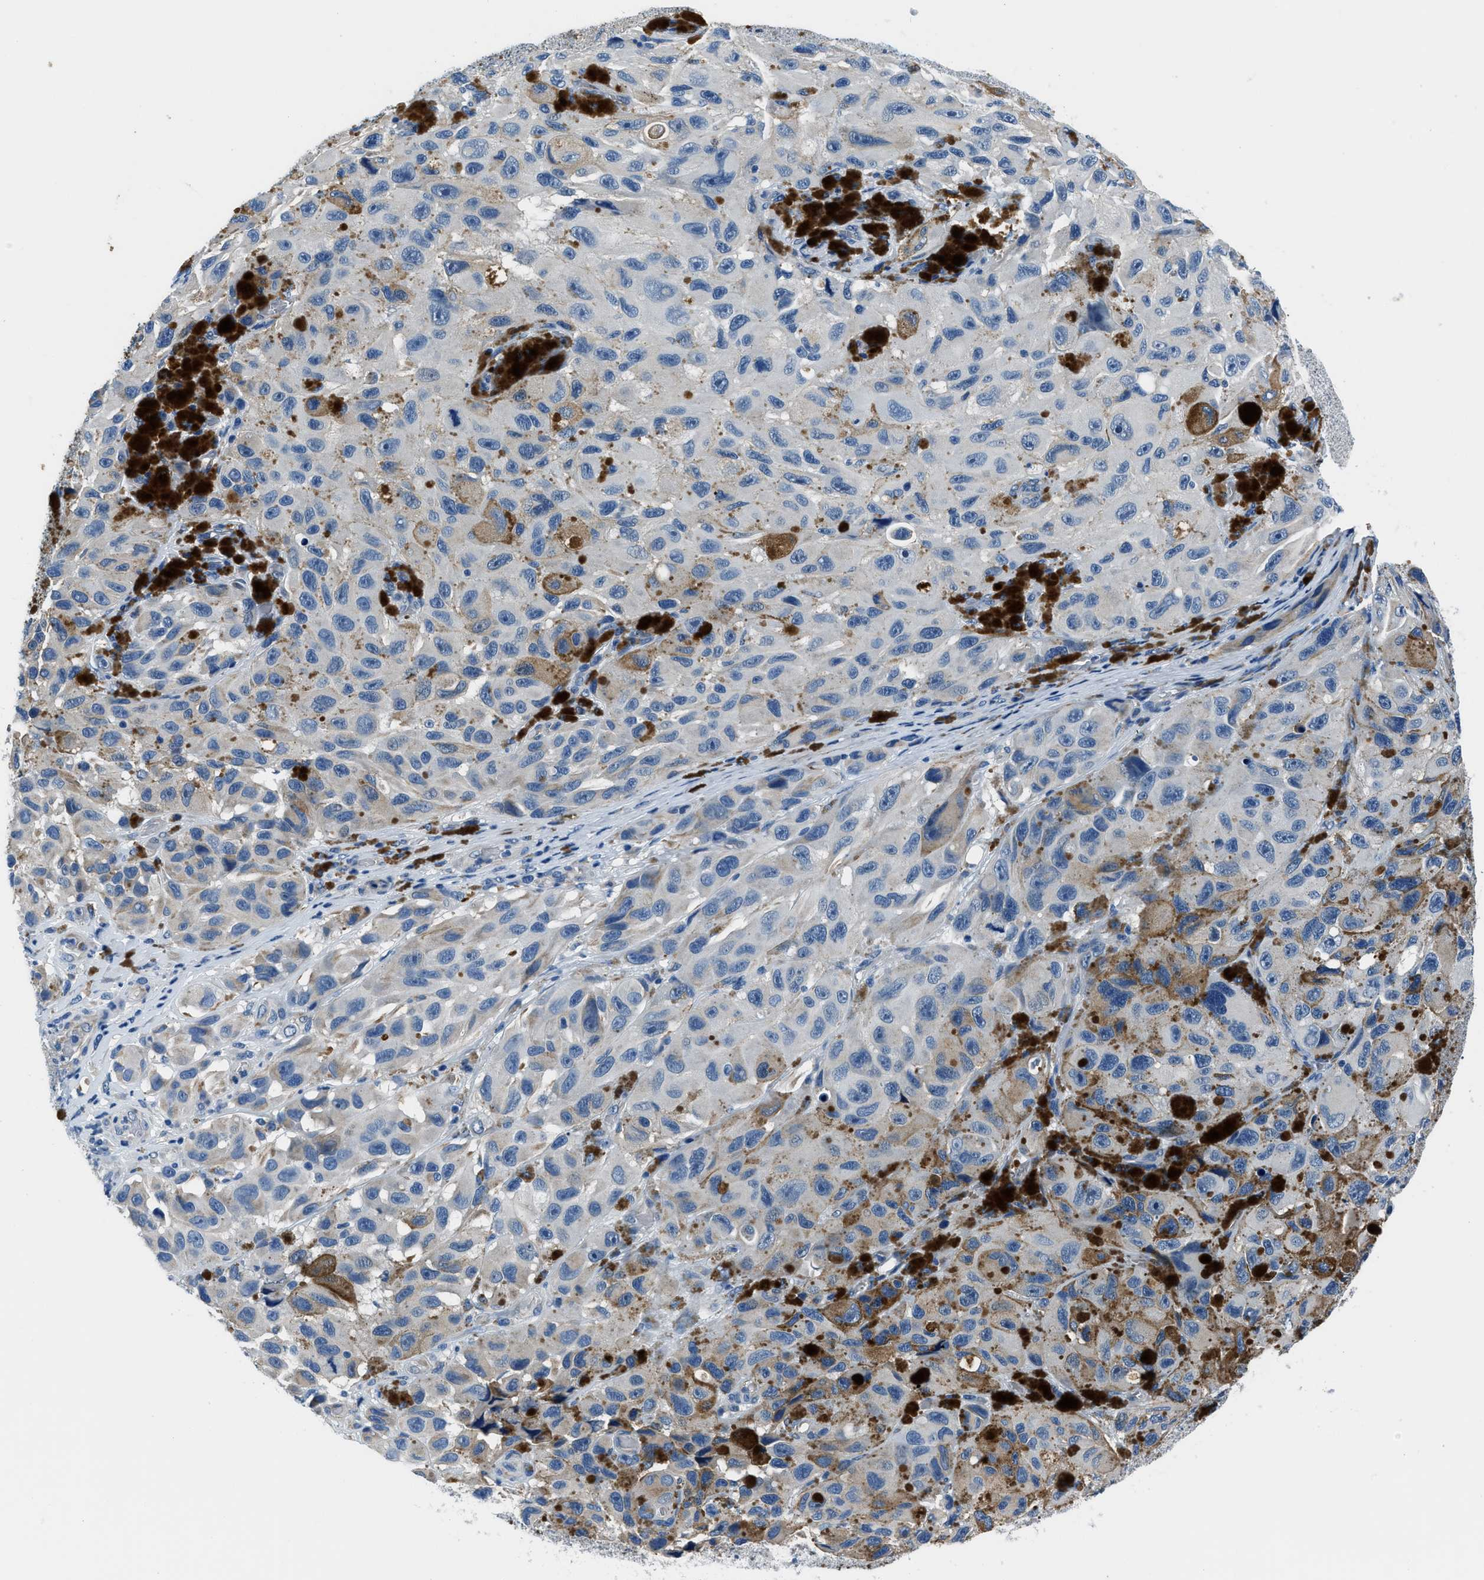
{"staining": {"intensity": "weak", "quantity": "<25%", "location": "cytoplasmic/membranous"}, "tissue": "melanoma", "cell_type": "Tumor cells", "image_type": "cancer", "snomed": [{"axis": "morphology", "description": "Malignant melanoma, NOS"}, {"axis": "topography", "description": "Skin"}], "caption": "There is no significant positivity in tumor cells of malignant melanoma. Brightfield microscopy of immunohistochemistry stained with DAB (3,3'-diaminobenzidine) (brown) and hematoxylin (blue), captured at high magnification.", "gene": "GJA3", "patient": {"sex": "female", "age": 73}}